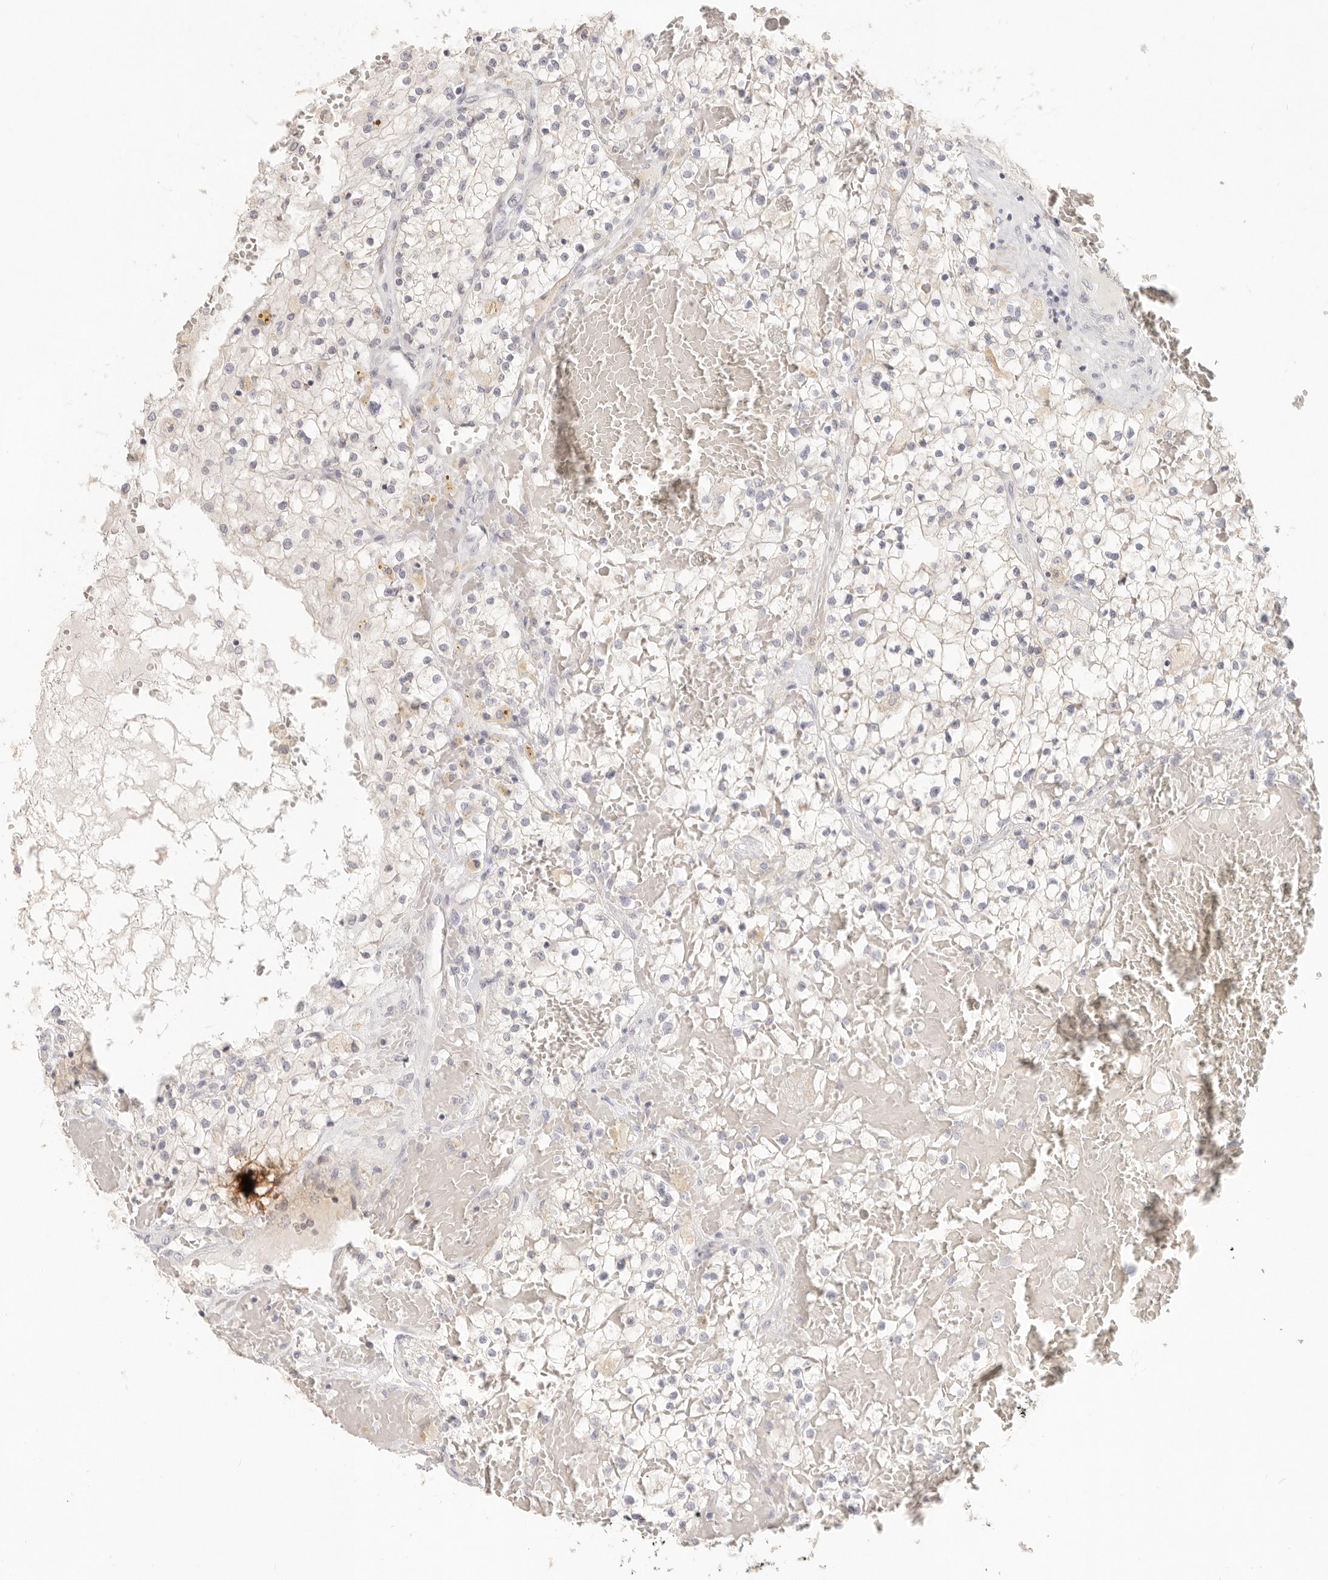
{"staining": {"intensity": "negative", "quantity": "none", "location": "none"}, "tissue": "renal cancer", "cell_type": "Tumor cells", "image_type": "cancer", "snomed": [{"axis": "morphology", "description": "Normal tissue, NOS"}, {"axis": "morphology", "description": "Adenocarcinoma, NOS"}, {"axis": "topography", "description": "Kidney"}], "caption": "Histopathology image shows no significant protein staining in tumor cells of renal adenocarcinoma.", "gene": "EPCAM", "patient": {"sex": "male", "age": 68}}